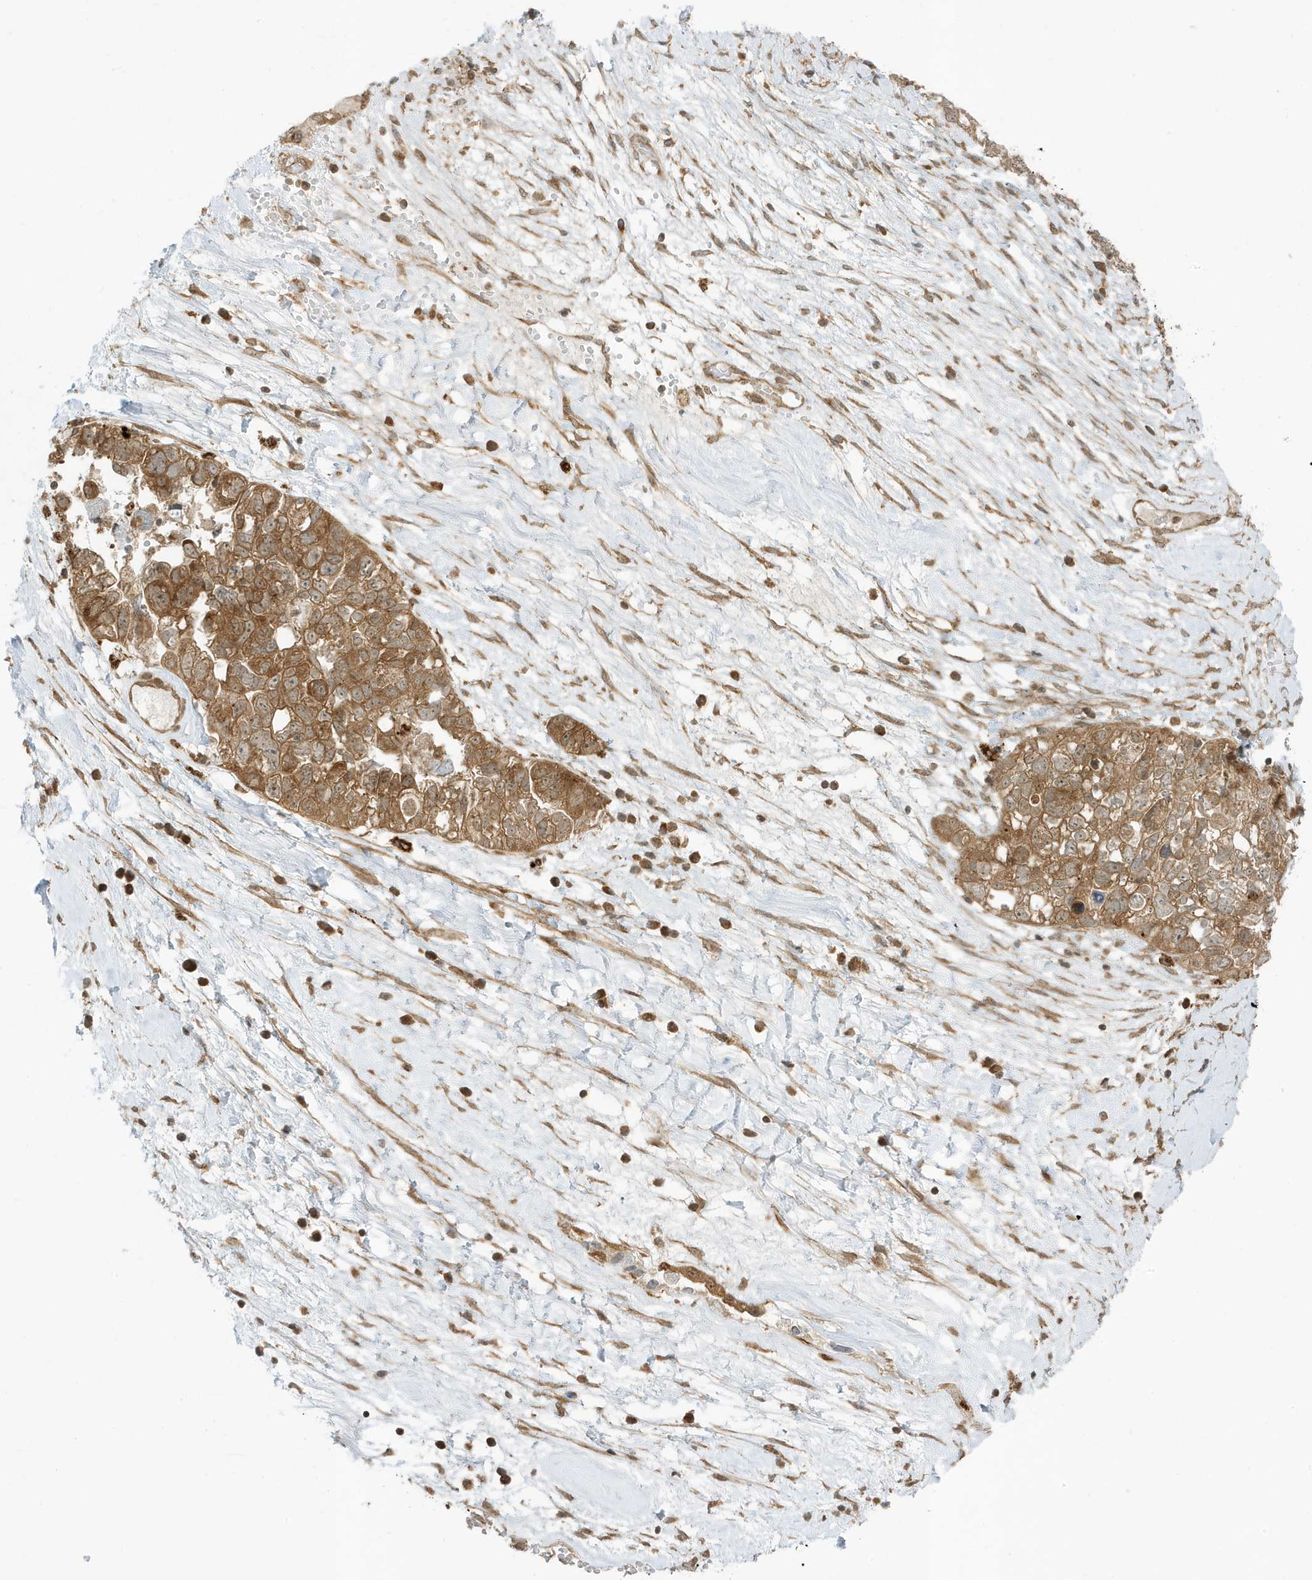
{"staining": {"intensity": "moderate", "quantity": ">75%", "location": "cytoplasmic/membranous"}, "tissue": "ovarian cancer", "cell_type": "Tumor cells", "image_type": "cancer", "snomed": [{"axis": "morphology", "description": "Carcinoma, NOS"}, {"axis": "morphology", "description": "Cystadenocarcinoma, serous, NOS"}, {"axis": "topography", "description": "Ovary"}], "caption": "Protein analysis of carcinoma (ovarian) tissue demonstrates moderate cytoplasmic/membranous expression in approximately >75% of tumor cells. (DAB = brown stain, brightfield microscopy at high magnification).", "gene": "DHX36", "patient": {"sex": "female", "age": 69}}